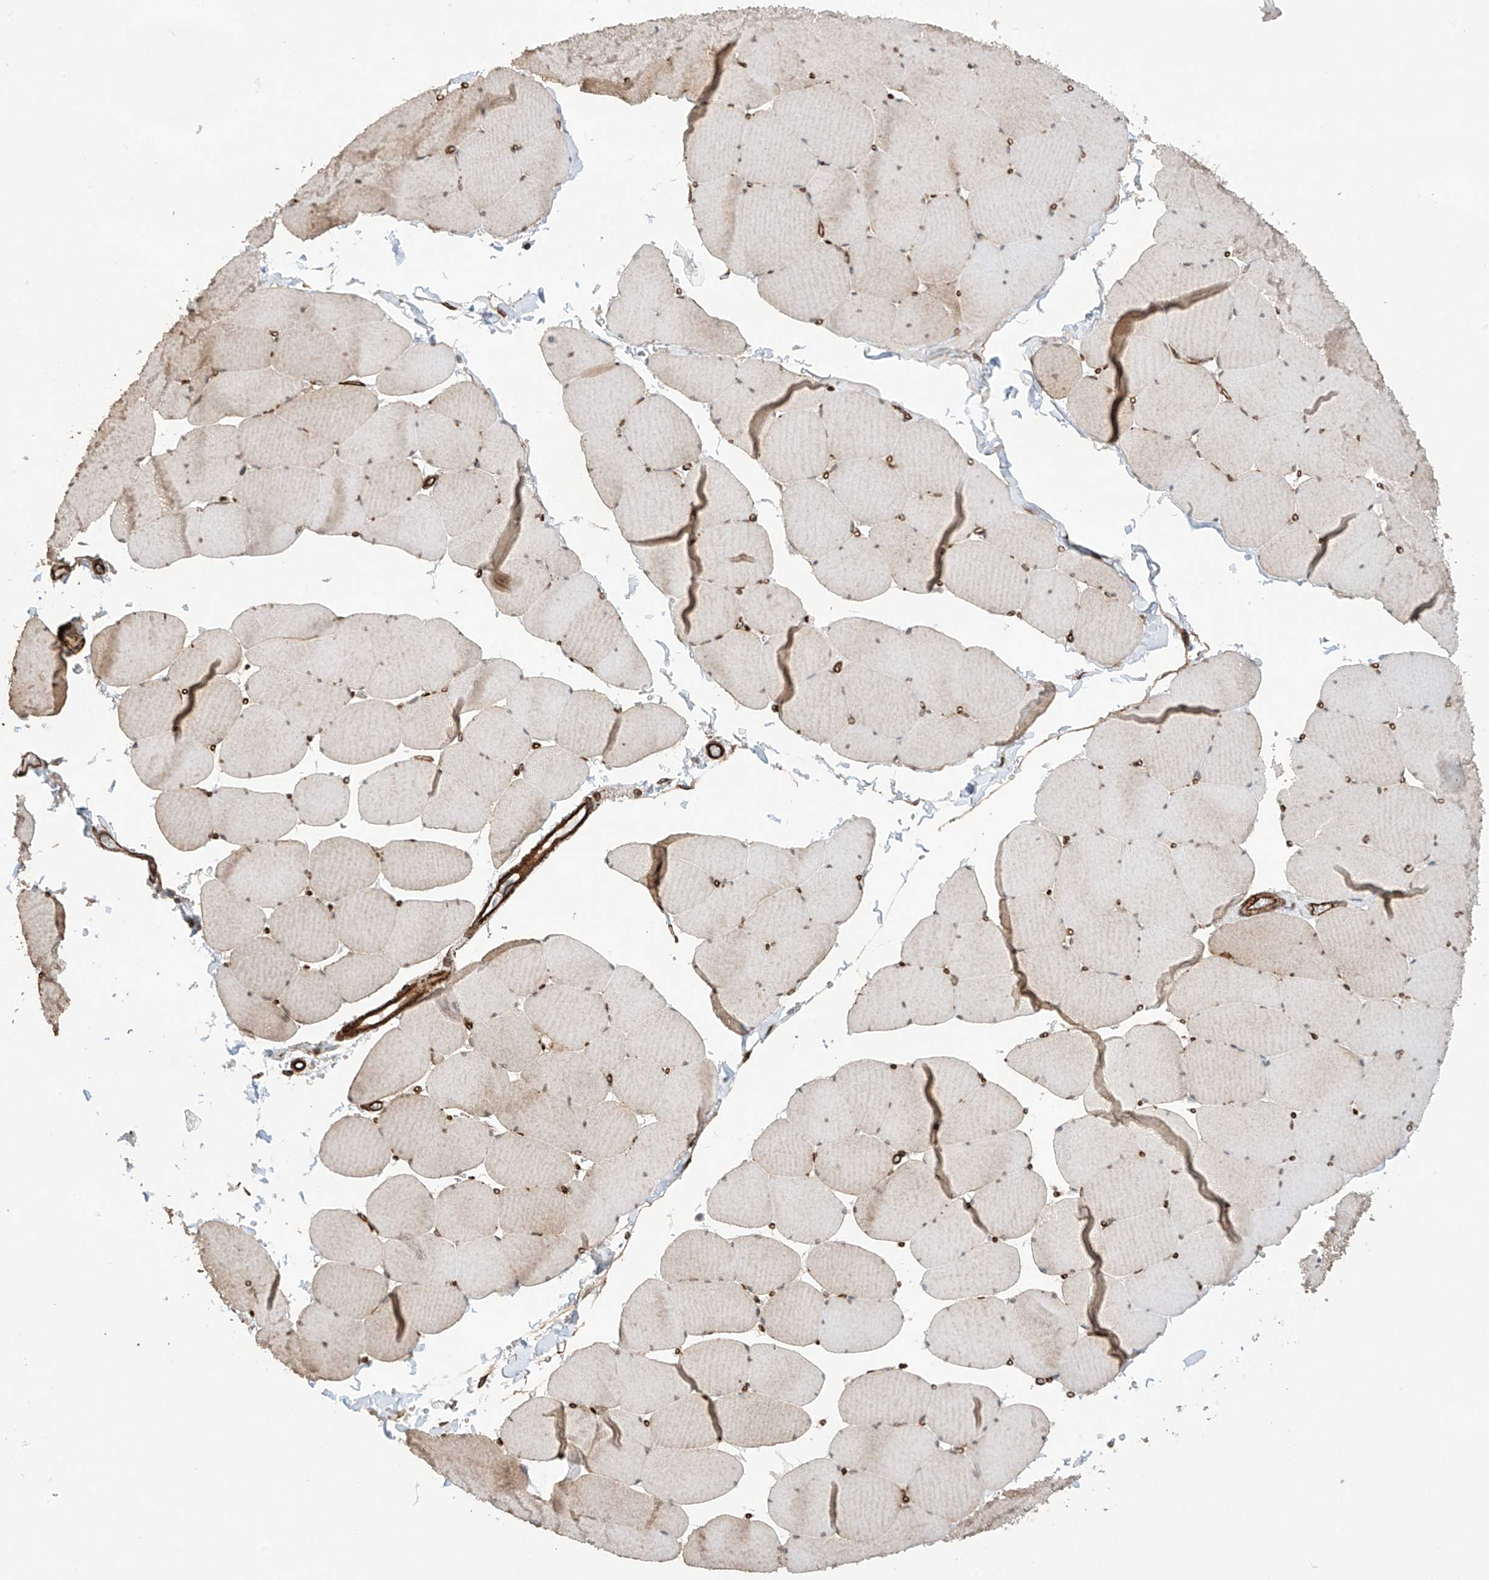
{"staining": {"intensity": "moderate", "quantity": "25%-75%", "location": "cytoplasmic/membranous"}, "tissue": "skeletal muscle", "cell_type": "Myocytes", "image_type": "normal", "snomed": [{"axis": "morphology", "description": "Normal tissue, NOS"}, {"axis": "topography", "description": "Skeletal muscle"}, {"axis": "topography", "description": "Head-Neck"}], "caption": "Immunohistochemical staining of unremarkable skeletal muscle reveals 25%-75% levels of moderate cytoplasmic/membranous protein positivity in approximately 25%-75% of myocytes. Using DAB (3,3'-diaminobenzidine) (brown) and hematoxylin (blue) stains, captured at high magnification using brightfield microscopy.", "gene": "TTLL5", "patient": {"sex": "male", "age": 66}}